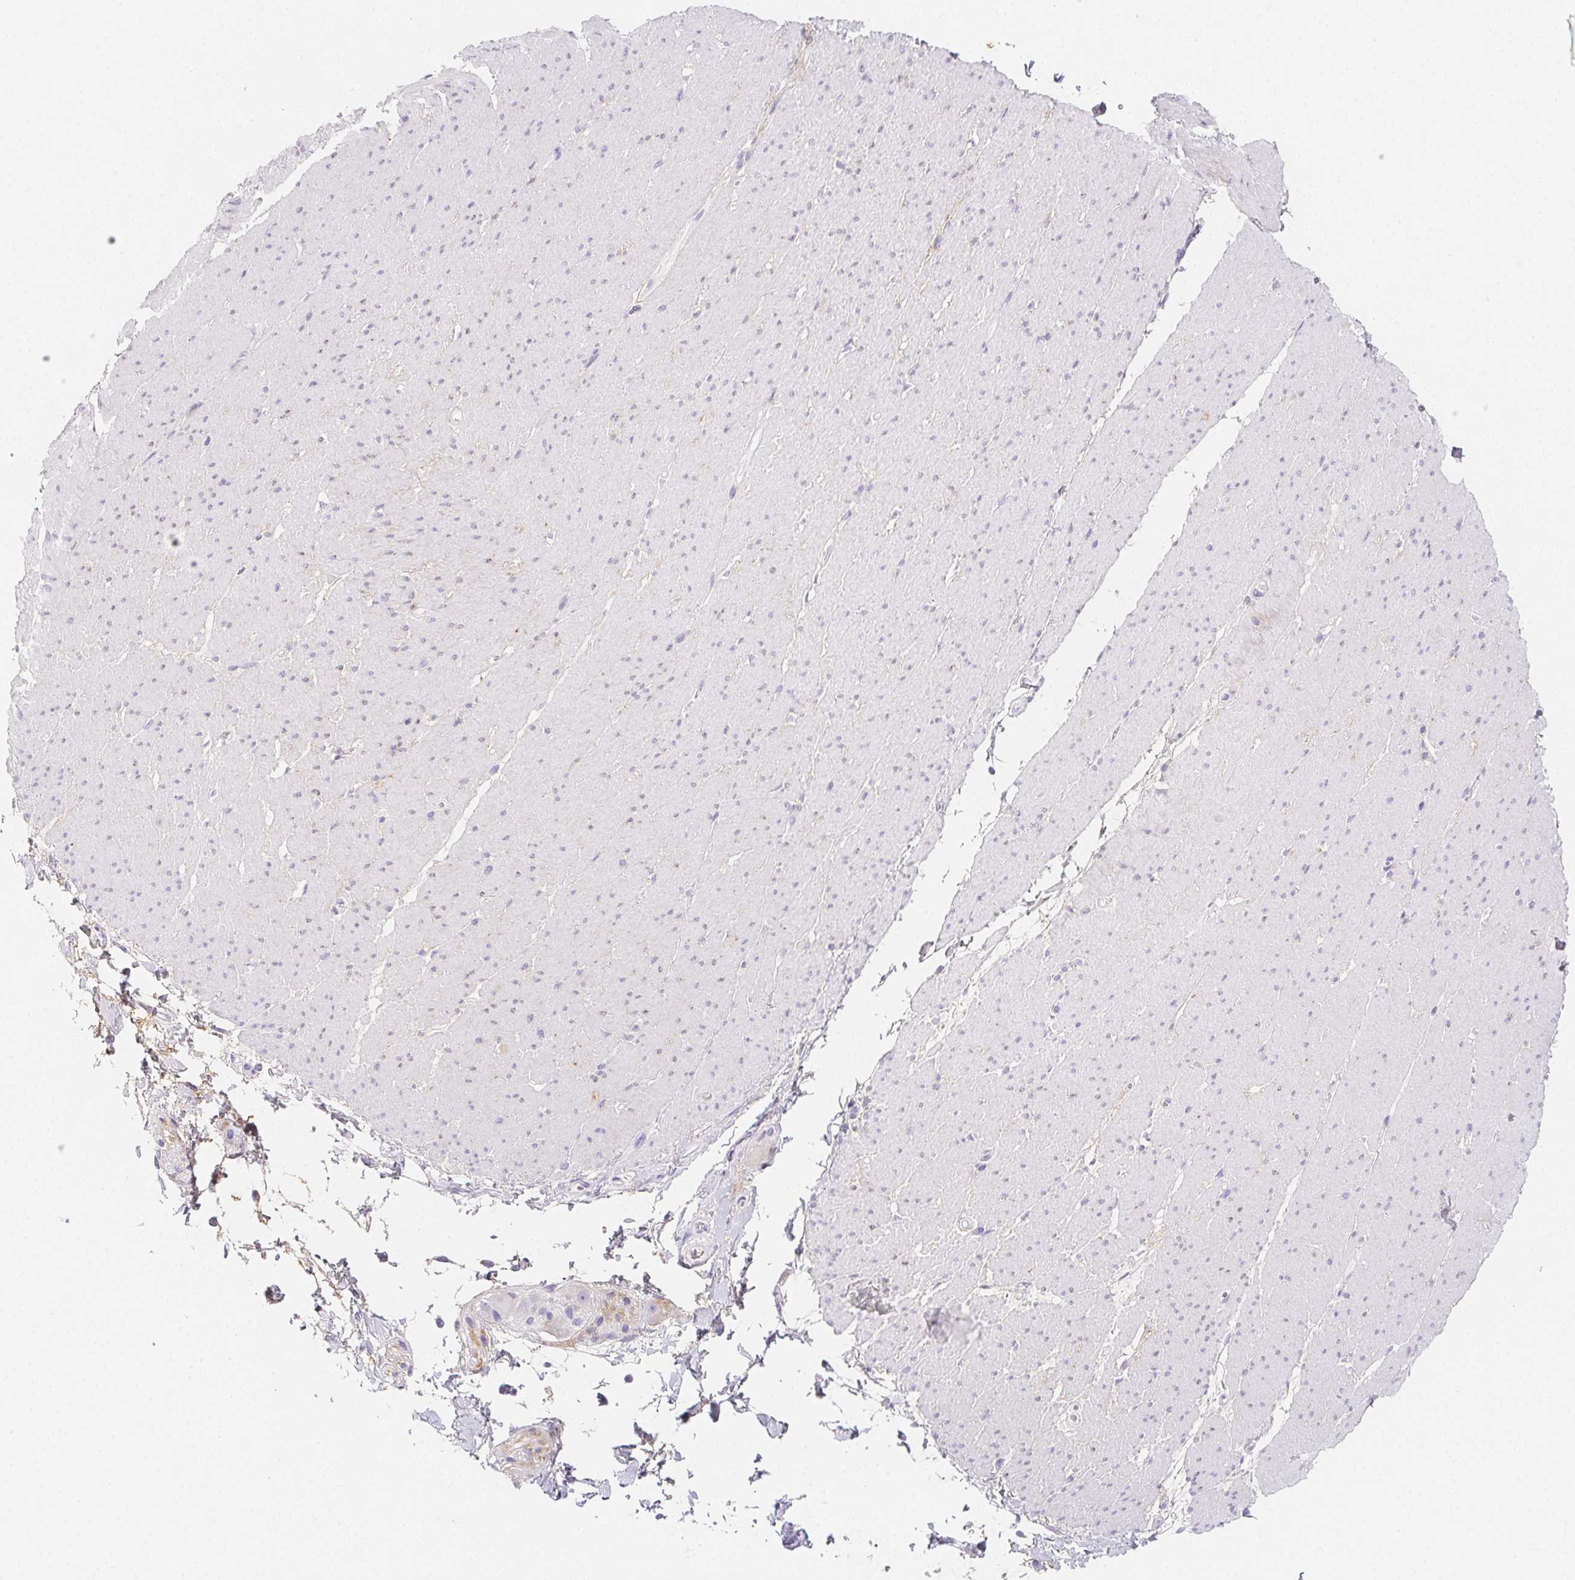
{"staining": {"intensity": "weak", "quantity": "<25%", "location": "cytoplasmic/membranous"}, "tissue": "smooth muscle", "cell_type": "Smooth muscle cells", "image_type": "normal", "snomed": [{"axis": "morphology", "description": "Normal tissue, NOS"}, {"axis": "topography", "description": "Smooth muscle"}, {"axis": "topography", "description": "Rectum"}], "caption": "Immunohistochemistry (IHC) image of unremarkable smooth muscle: human smooth muscle stained with DAB demonstrates no significant protein expression in smooth muscle cells.", "gene": "ITIH2", "patient": {"sex": "male", "age": 53}}